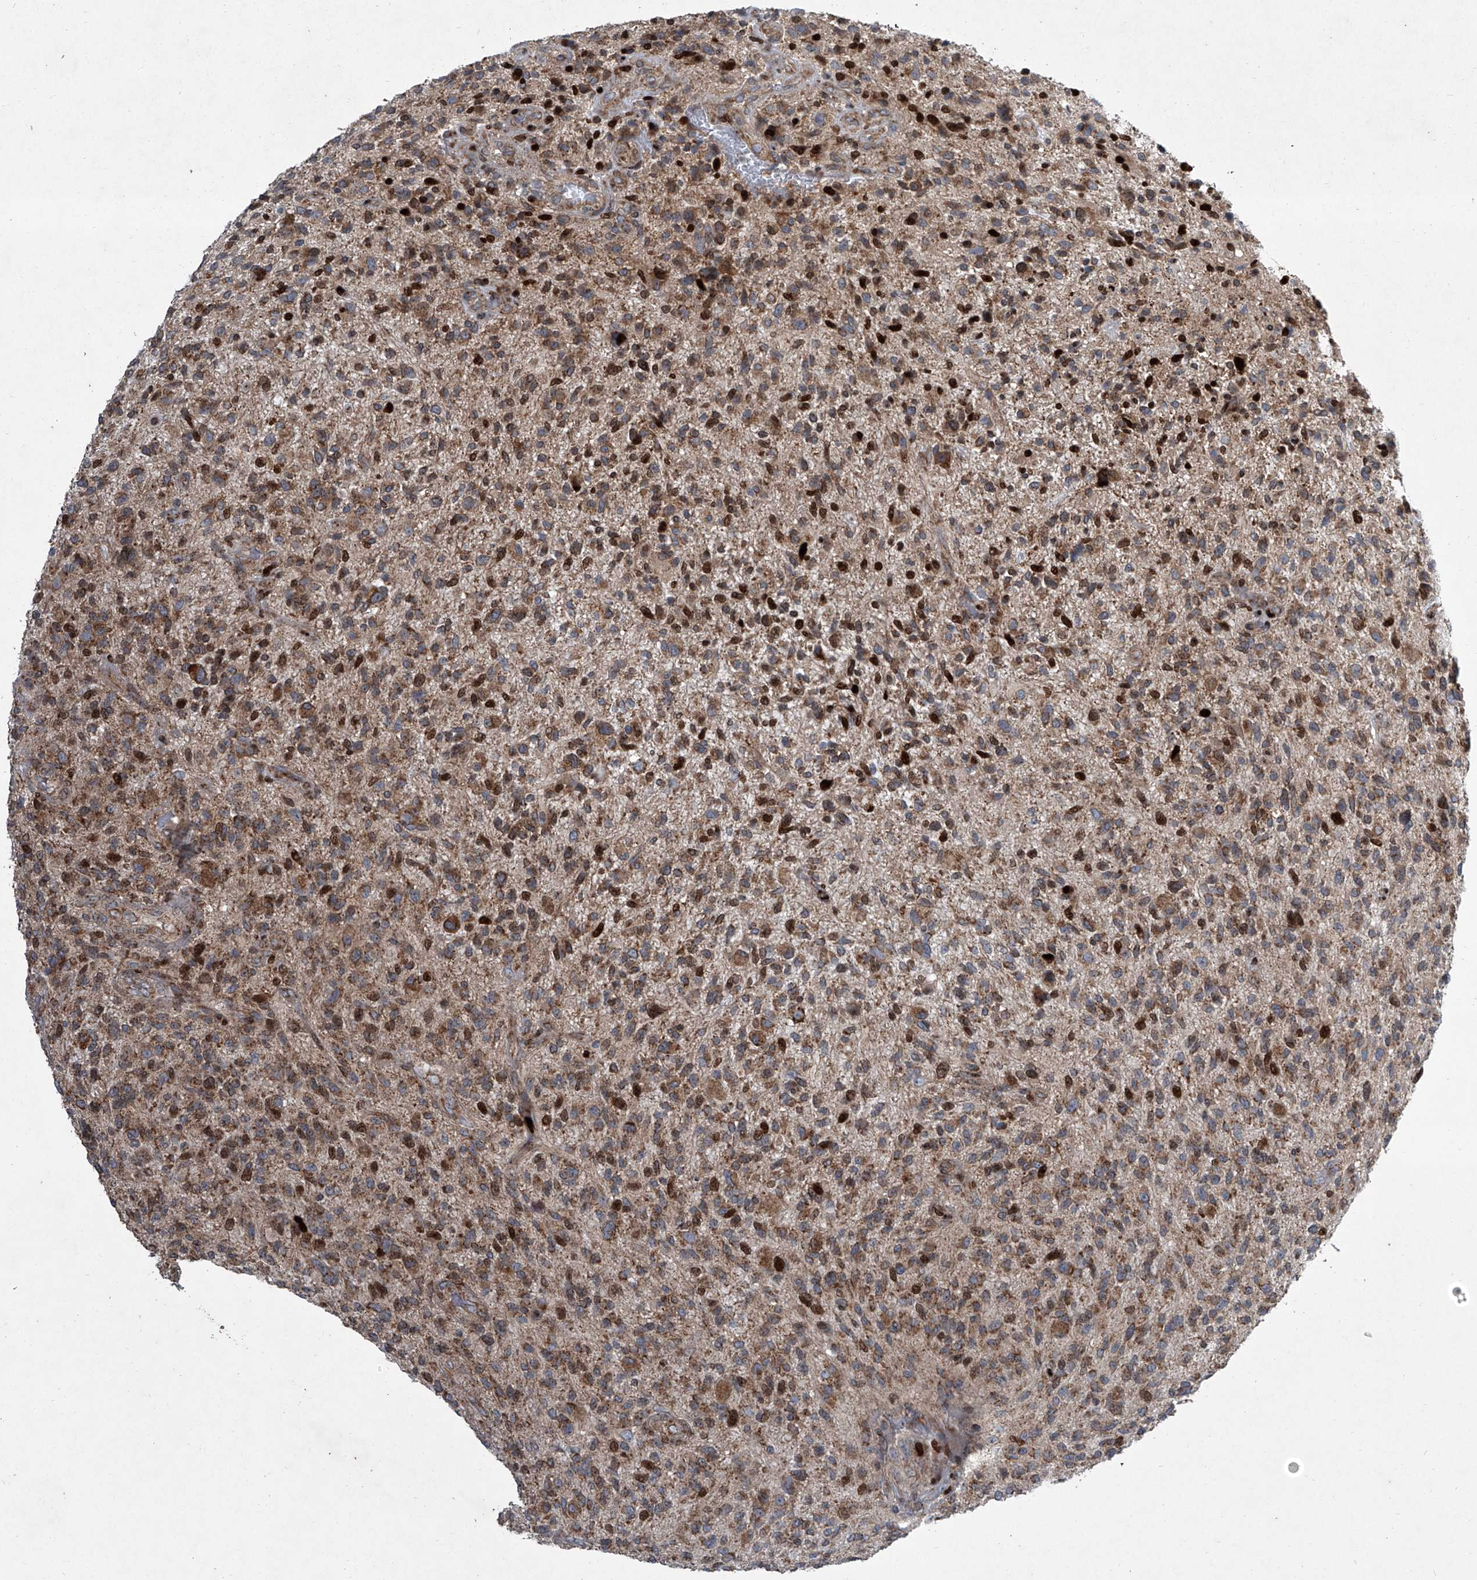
{"staining": {"intensity": "moderate", "quantity": ">75%", "location": "cytoplasmic/membranous"}, "tissue": "glioma", "cell_type": "Tumor cells", "image_type": "cancer", "snomed": [{"axis": "morphology", "description": "Glioma, malignant, High grade"}, {"axis": "topography", "description": "Brain"}], "caption": "Glioma stained with immunohistochemistry exhibits moderate cytoplasmic/membranous expression in about >75% of tumor cells.", "gene": "STRADA", "patient": {"sex": "male", "age": 47}}